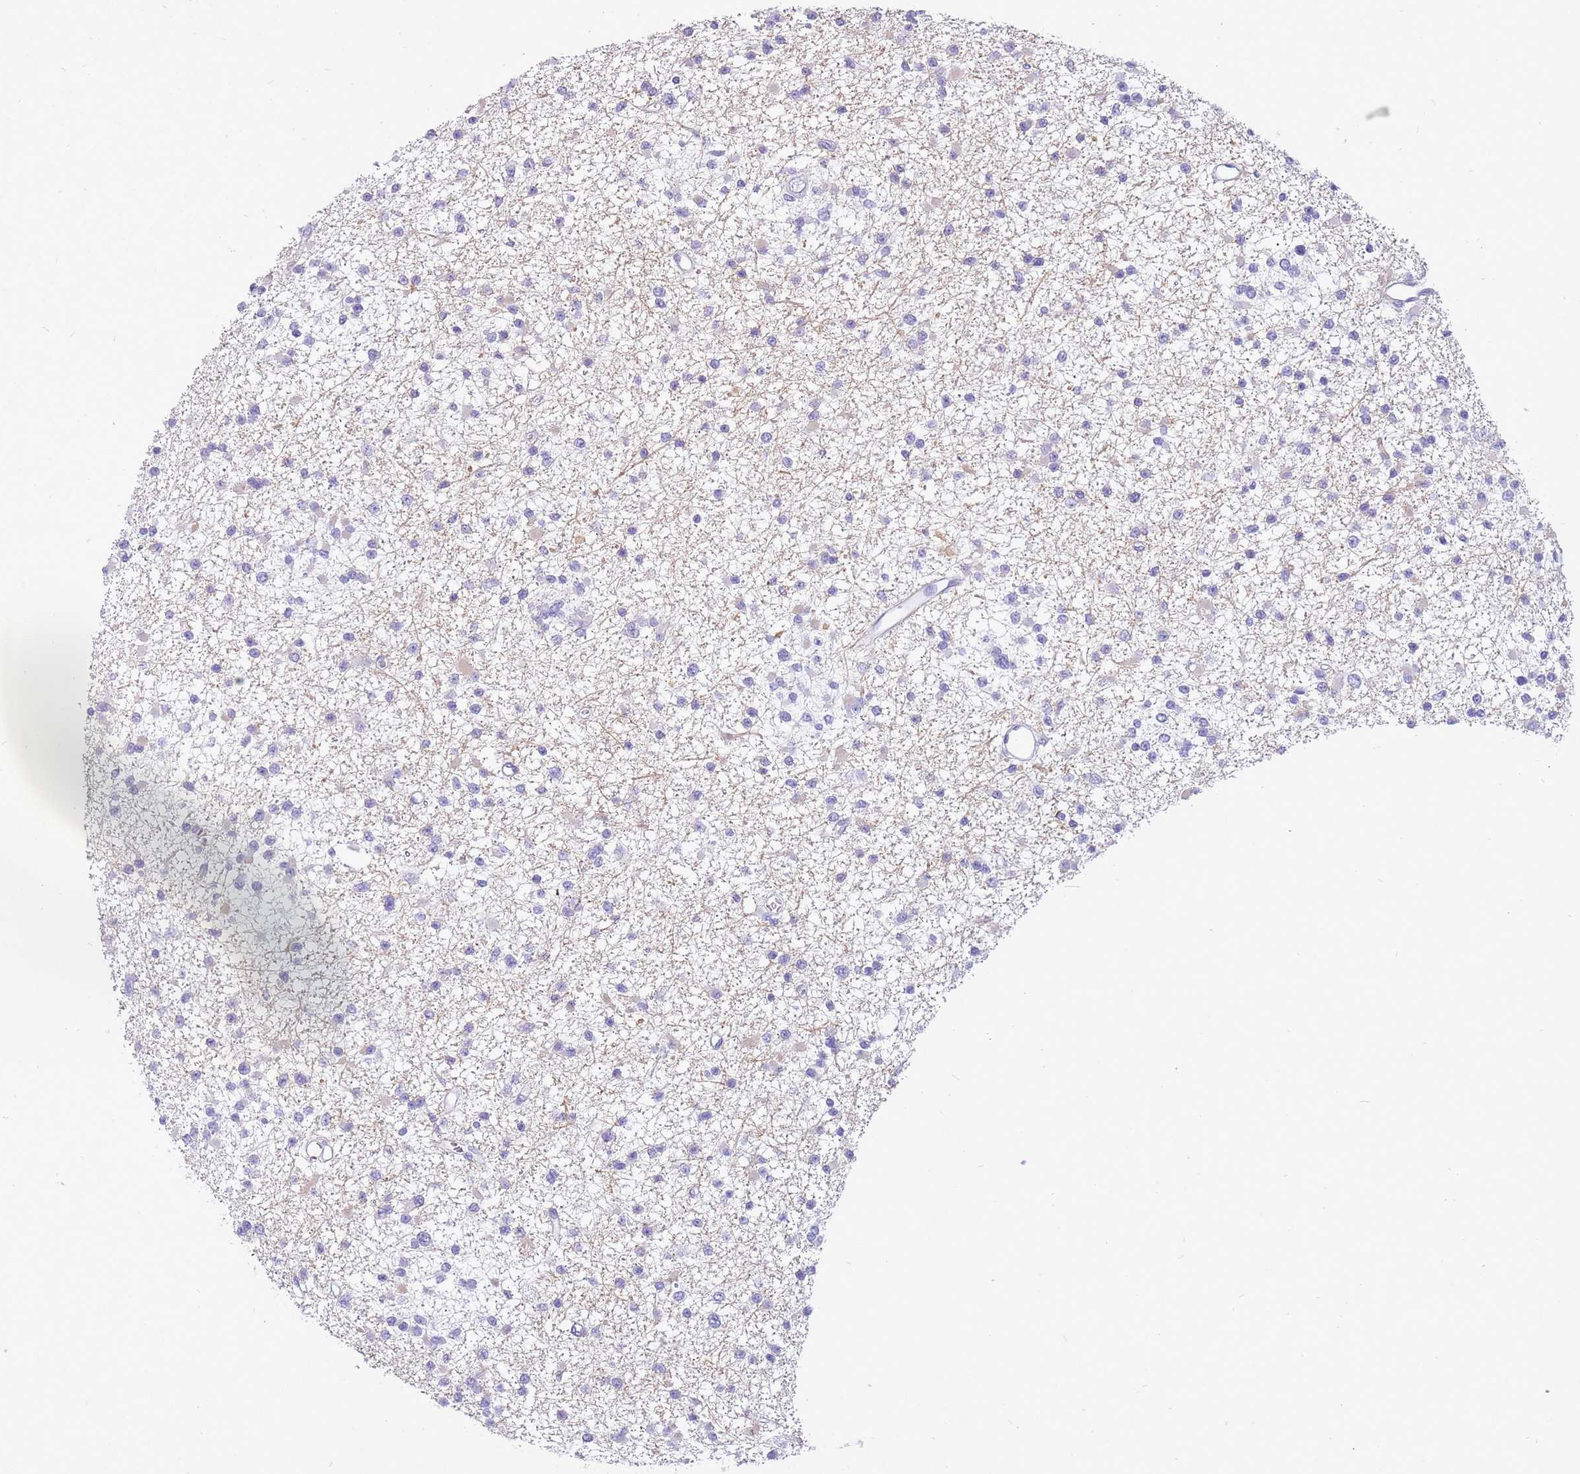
{"staining": {"intensity": "negative", "quantity": "none", "location": "none"}, "tissue": "glioma", "cell_type": "Tumor cells", "image_type": "cancer", "snomed": [{"axis": "morphology", "description": "Glioma, malignant, Low grade"}, {"axis": "topography", "description": "Brain"}], "caption": "Glioma was stained to show a protein in brown. There is no significant positivity in tumor cells.", "gene": "KBTBD3", "patient": {"sex": "female", "age": 22}}